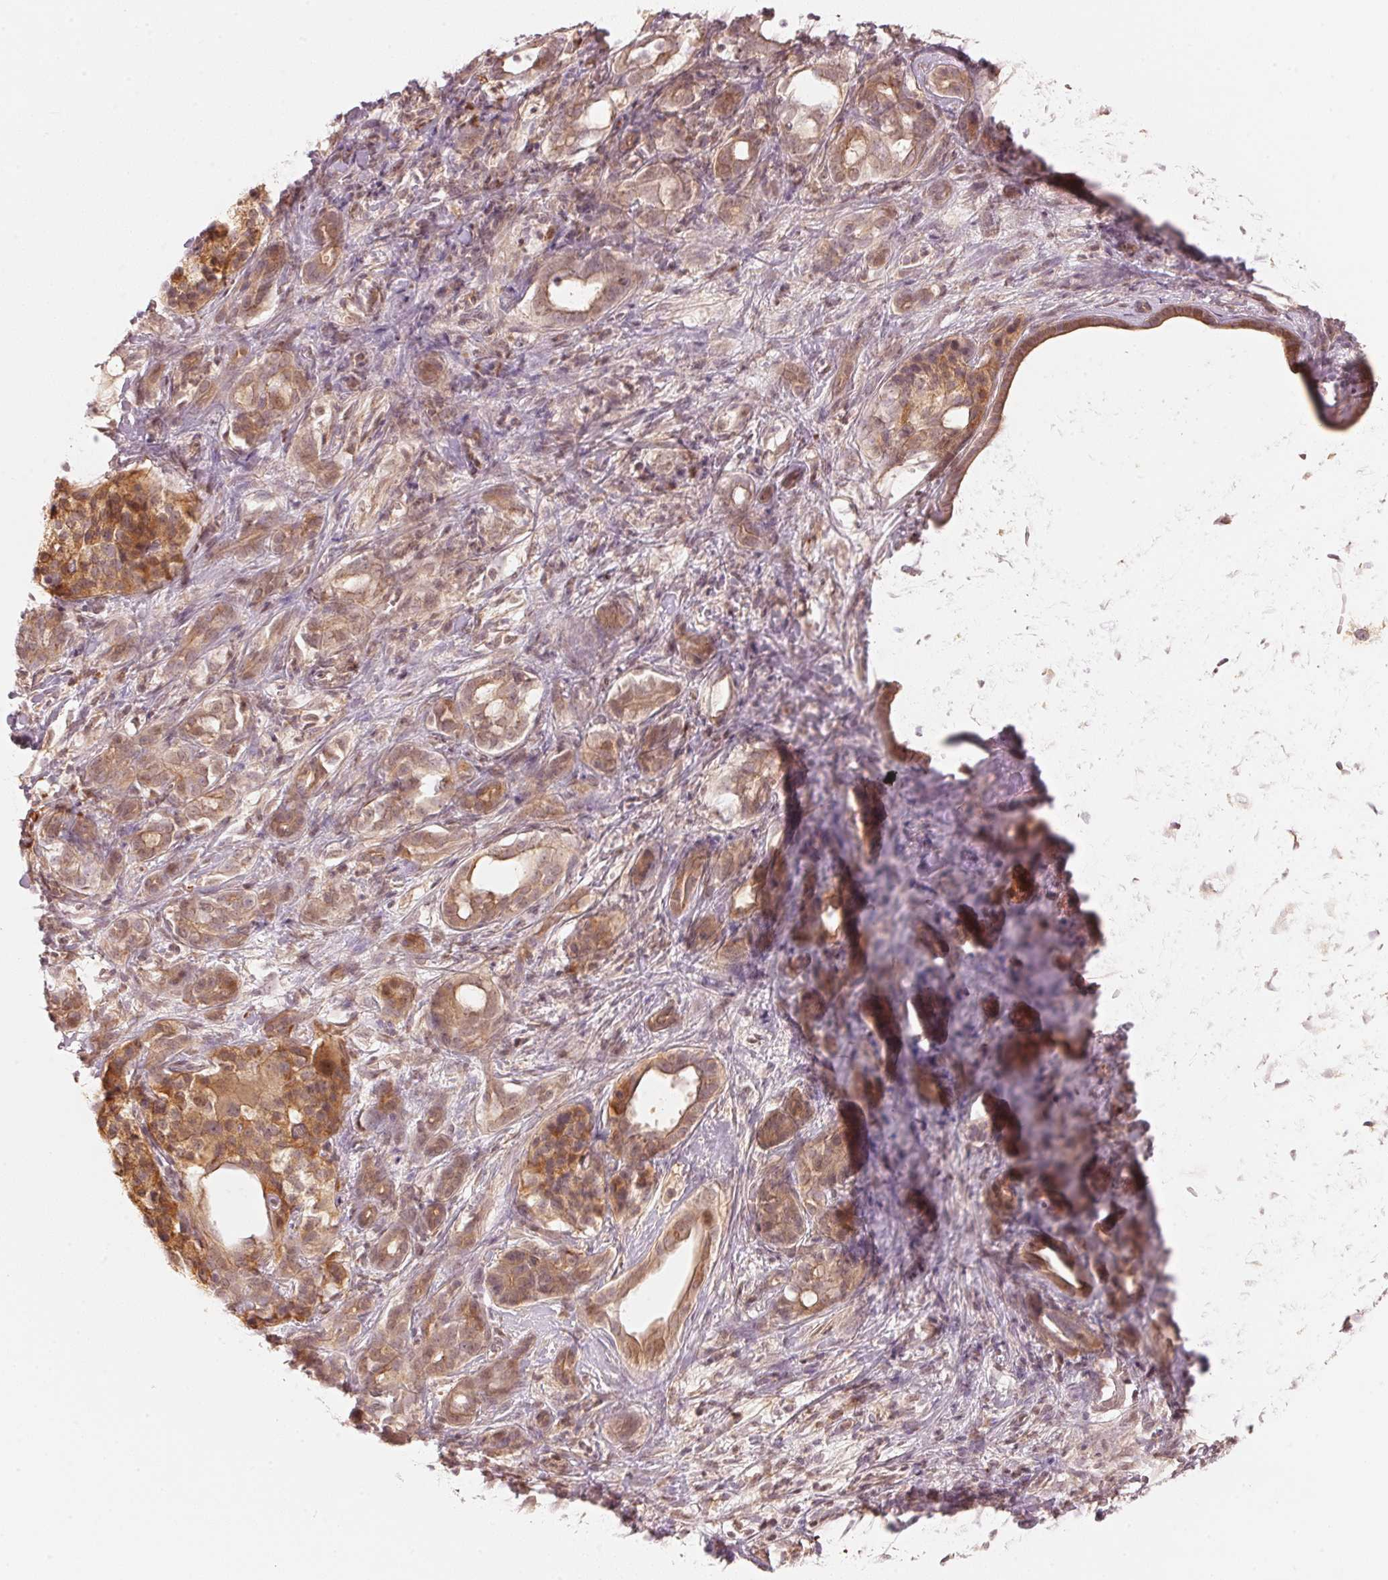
{"staining": {"intensity": "weak", "quantity": ">75%", "location": "cytoplasmic/membranous,nuclear"}, "tissue": "pancreatic cancer", "cell_type": "Tumor cells", "image_type": "cancer", "snomed": [{"axis": "morphology", "description": "Adenocarcinoma, NOS"}, {"axis": "topography", "description": "Pancreas"}], "caption": "Immunohistochemical staining of adenocarcinoma (pancreatic) shows low levels of weak cytoplasmic/membranous and nuclear expression in about >75% of tumor cells. (DAB (3,3'-diaminobenzidine) IHC, brown staining for protein, blue staining for nuclei).", "gene": "PRKN", "patient": {"sex": "male", "age": 61}}